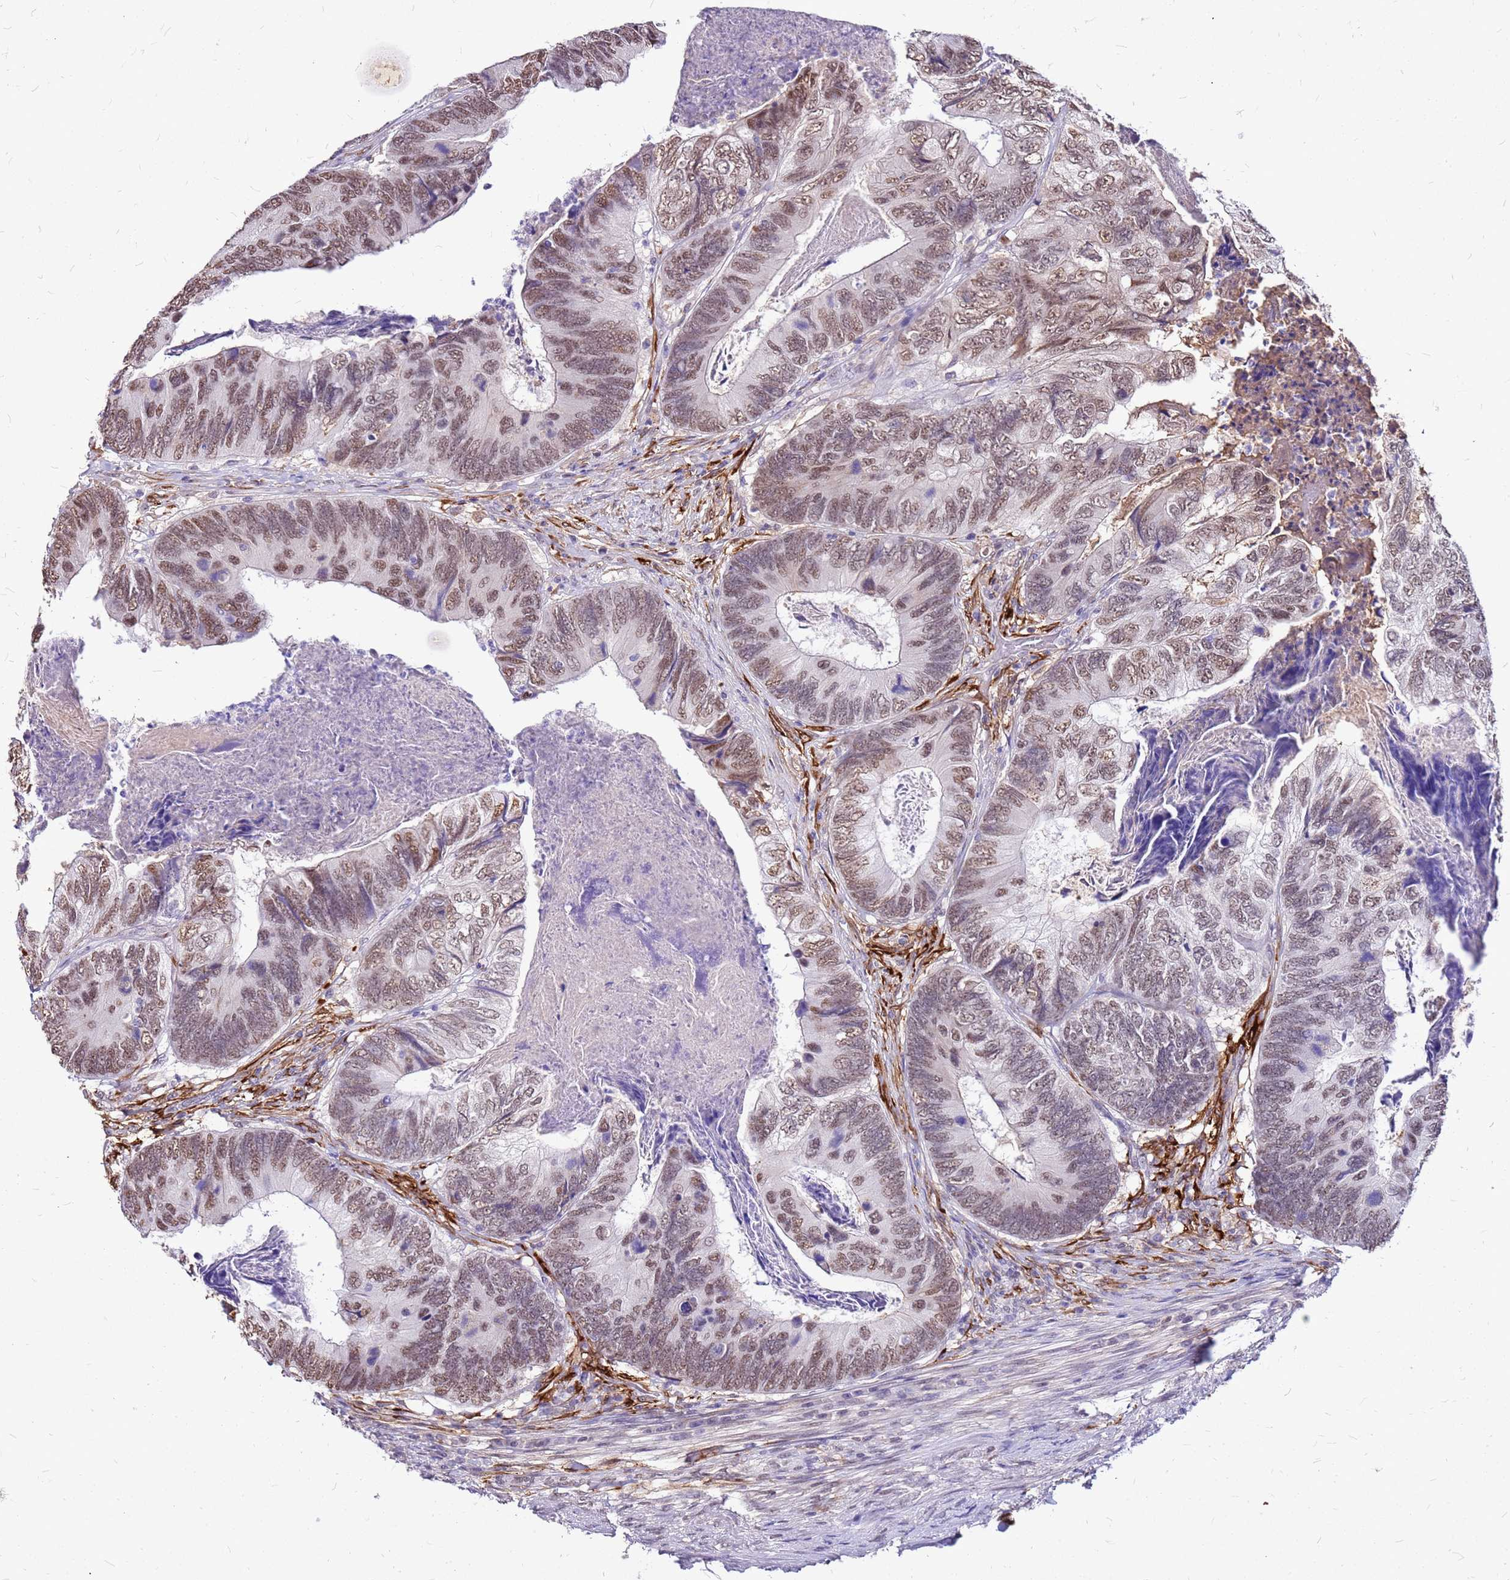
{"staining": {"intensity": "moderate", "quantity": ">75%", "location": "nuclear"}, "tissue": "colorectal cancer", "cell_type": "Tumor cells", "image_type": "cancer", "snomed": [{"axis": "morphology", "description": "Adenocarcinoma, NOS"}, {"axis": "topography", "description": "Colon"}], "caption": "Tumor cells demonstrate medium levels of moderate nuclear staining in approximately >75% of cells in adenocarcinoma (colorectal).", "gene": "ALDH1A3", "patient": {"sex": "female", "age": 67}}